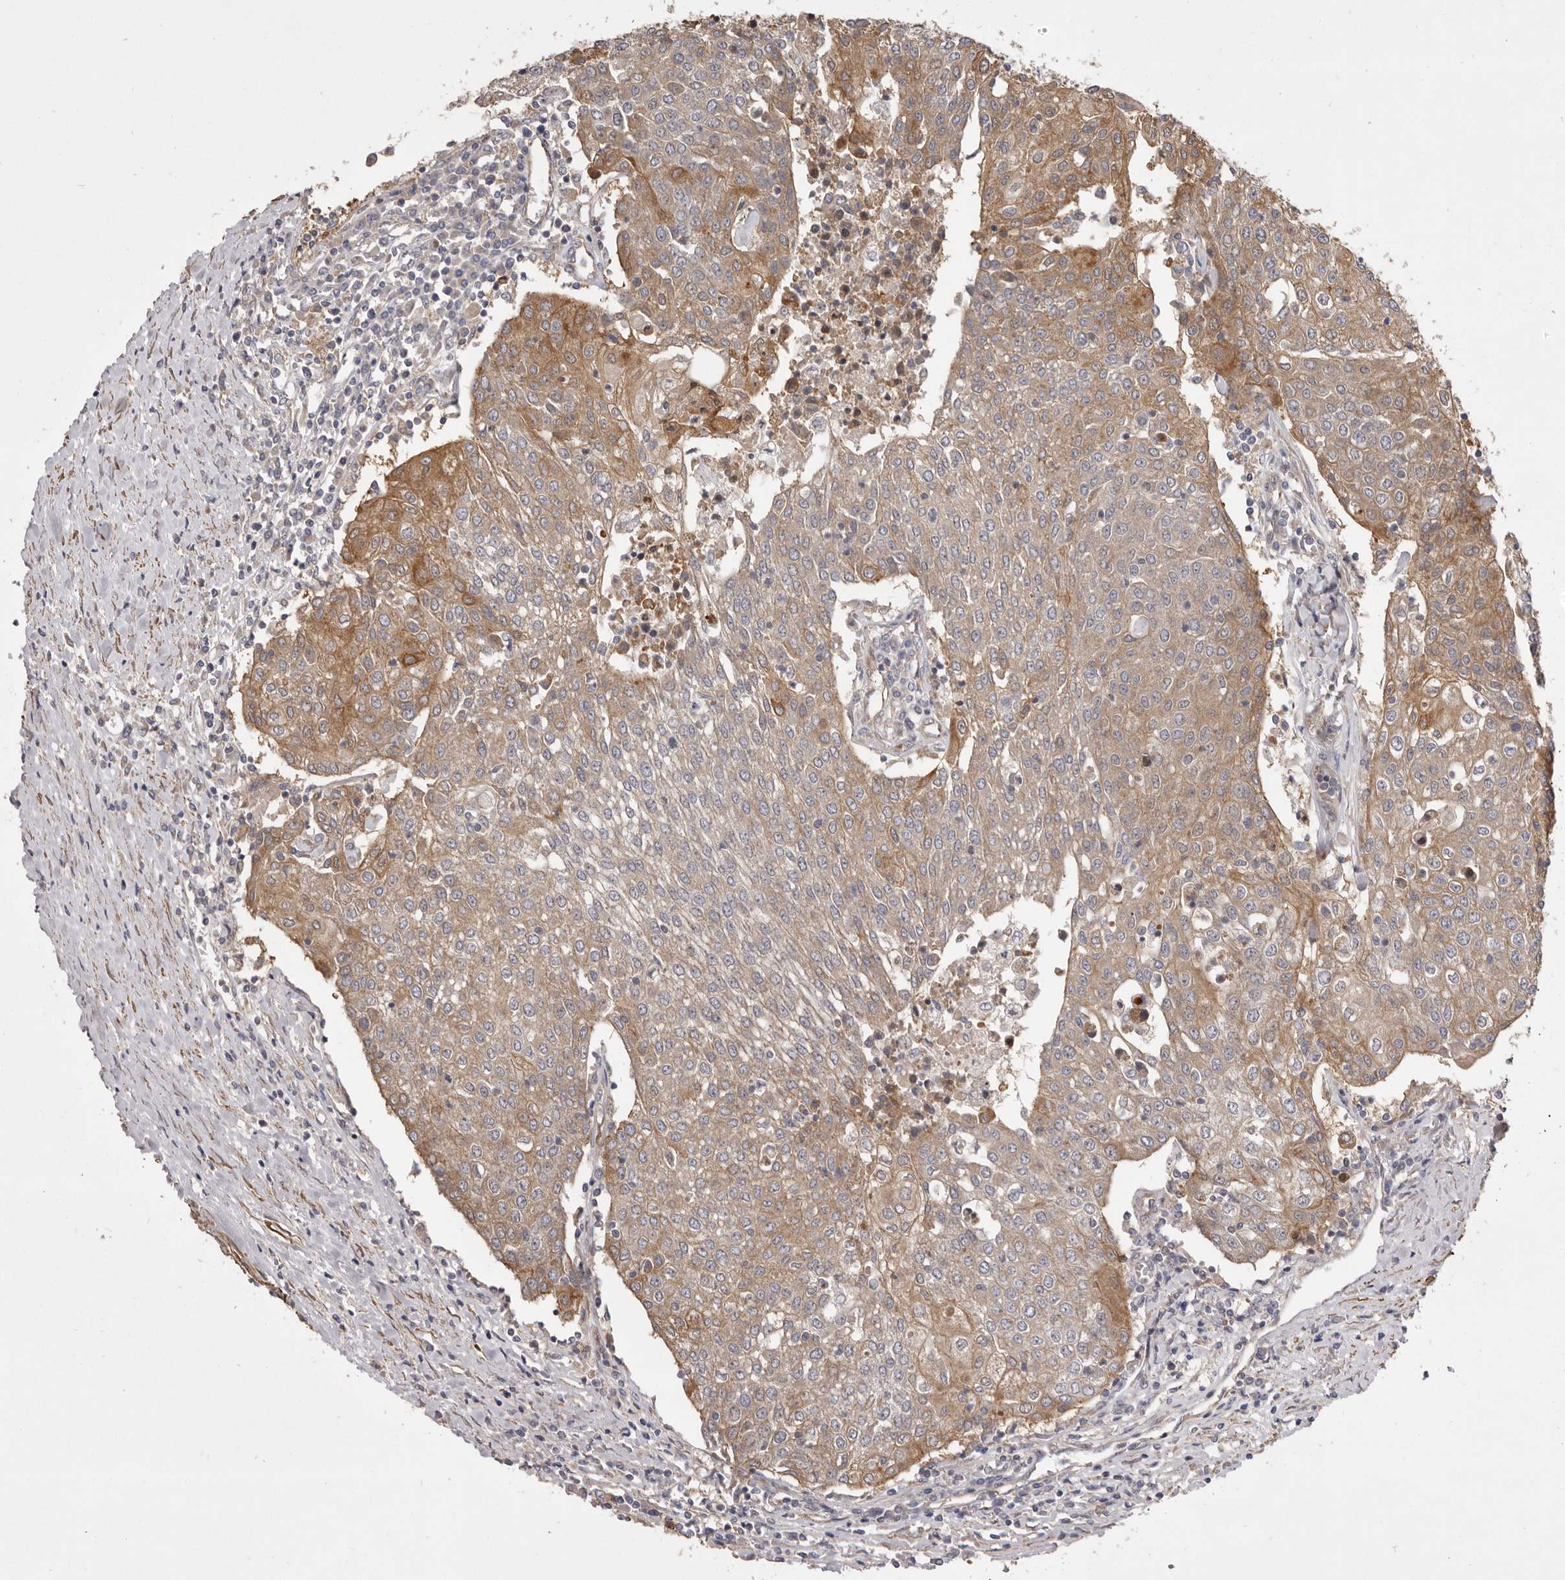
{"staining": {"intensity": "moderate", "quantity": ">75%", "location": "cytoplasmic/membranous"}, "tissue": "urothelial cancer", "cell_type": "Tumor cells", "image_type": "cancer", "snomed": [{"axis": "morphology", "description": "Urothelial carcinoma, High grade"}, {"axis": "topography", "description": "Urinary bladder"}], "caption": "Urothelial cancer stained for a protein (brown) reveals moderate cytoplasmic/membranous positive positivity in approximately >75% of tumor cells.", "gene": "VPS45", "patient": {"sex": "female", "age": 85}}